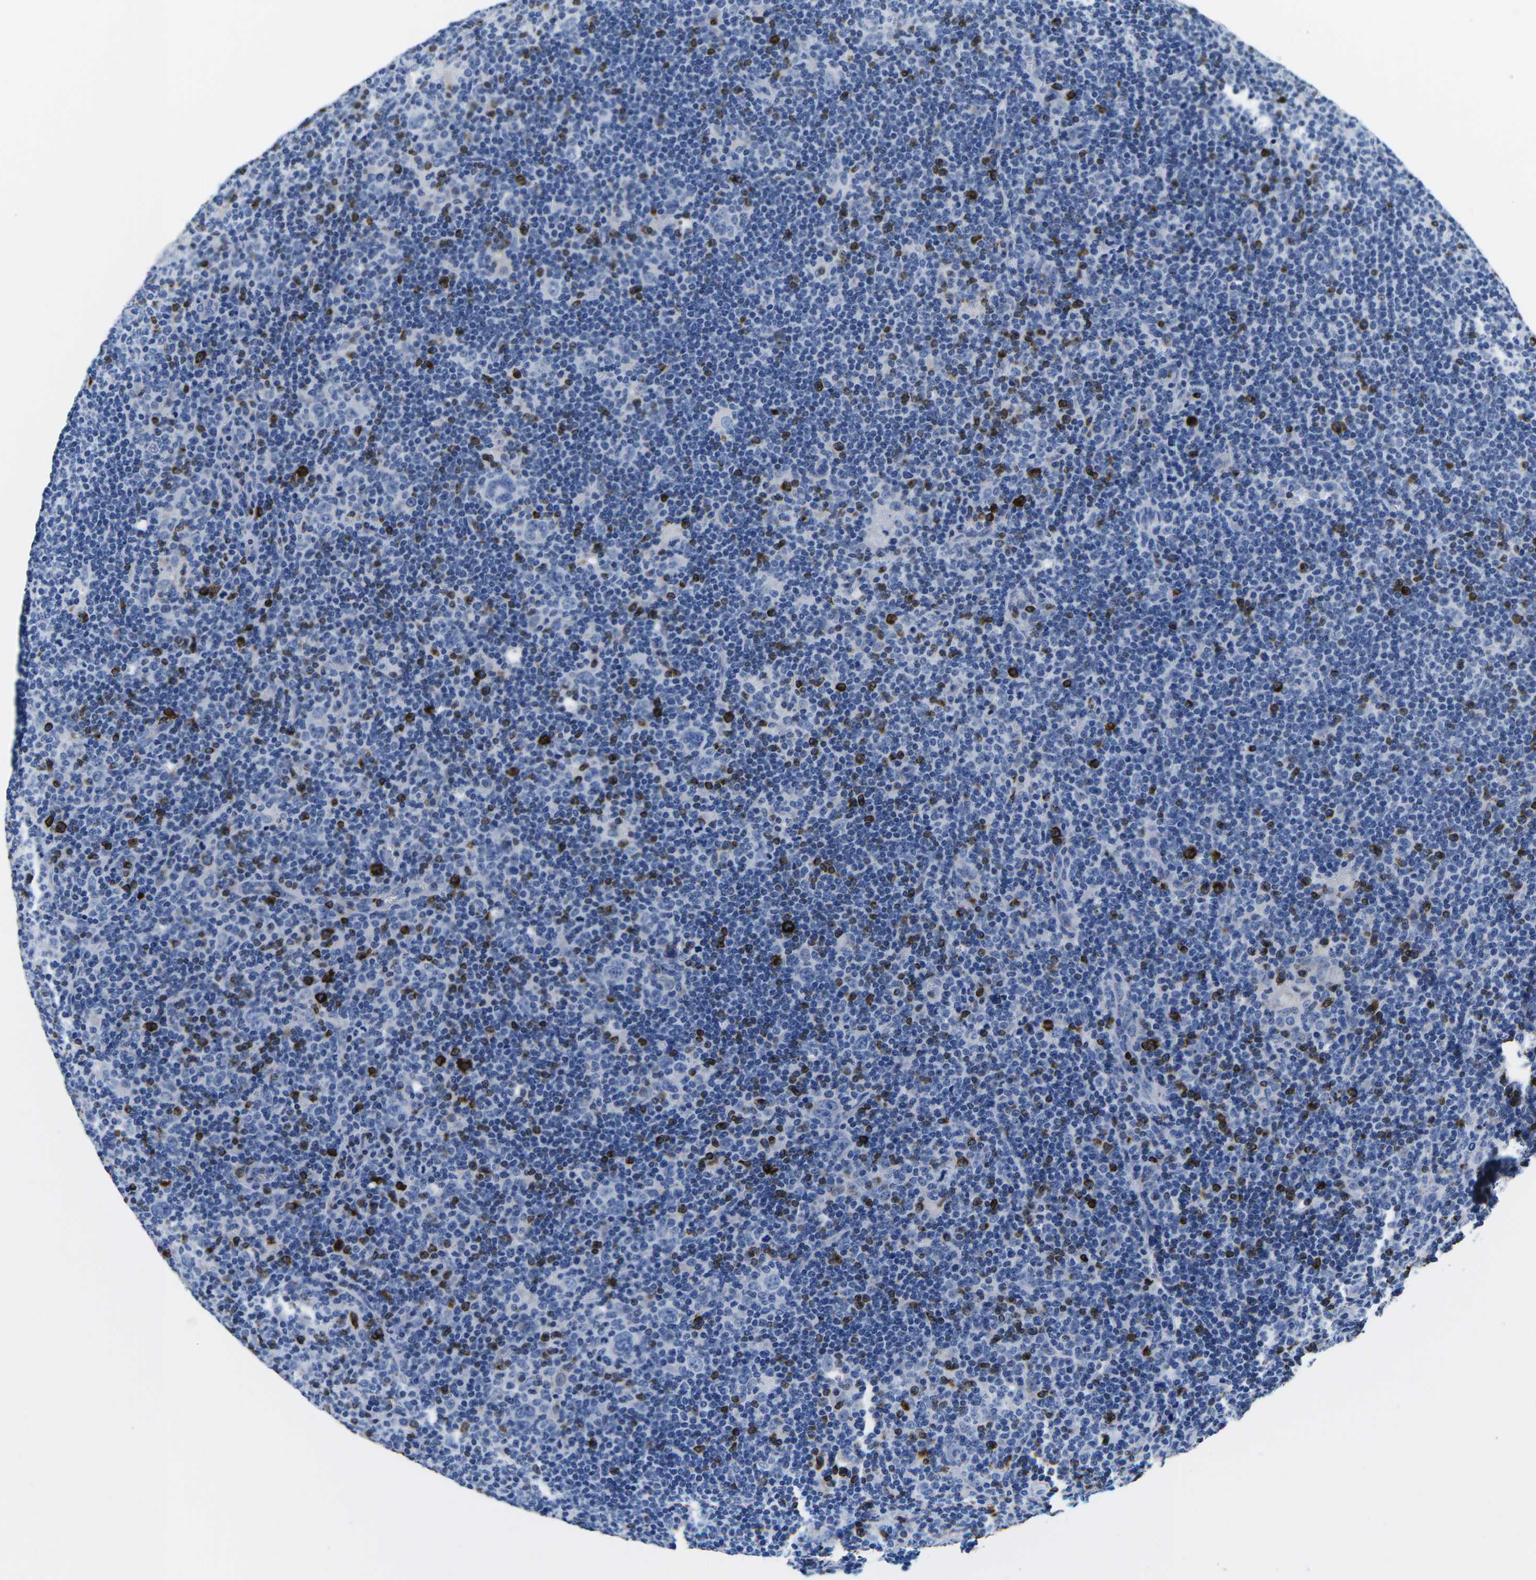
{"staining": {"intensity": "negative", "quantity": "none", "location": "none"}, "tissue": "lymphoma", "cell_type": "Tumor cells", "image_type": "cancer", "snomed": [{"axis": "morphology", "description": "Hodgkin's disease, NOS"}, {"axis": "topography", "description": "Lymph node"}], "caption": "There is no significant staining in tumor cells of Hodgkin's disease. (DAB (3,3'-diaminobenzidine) immunohistochemistry (IHC) with hematoxylin counter stain).", "gene": "CTSW", "patient": {"sex": "female", "age": 57}}